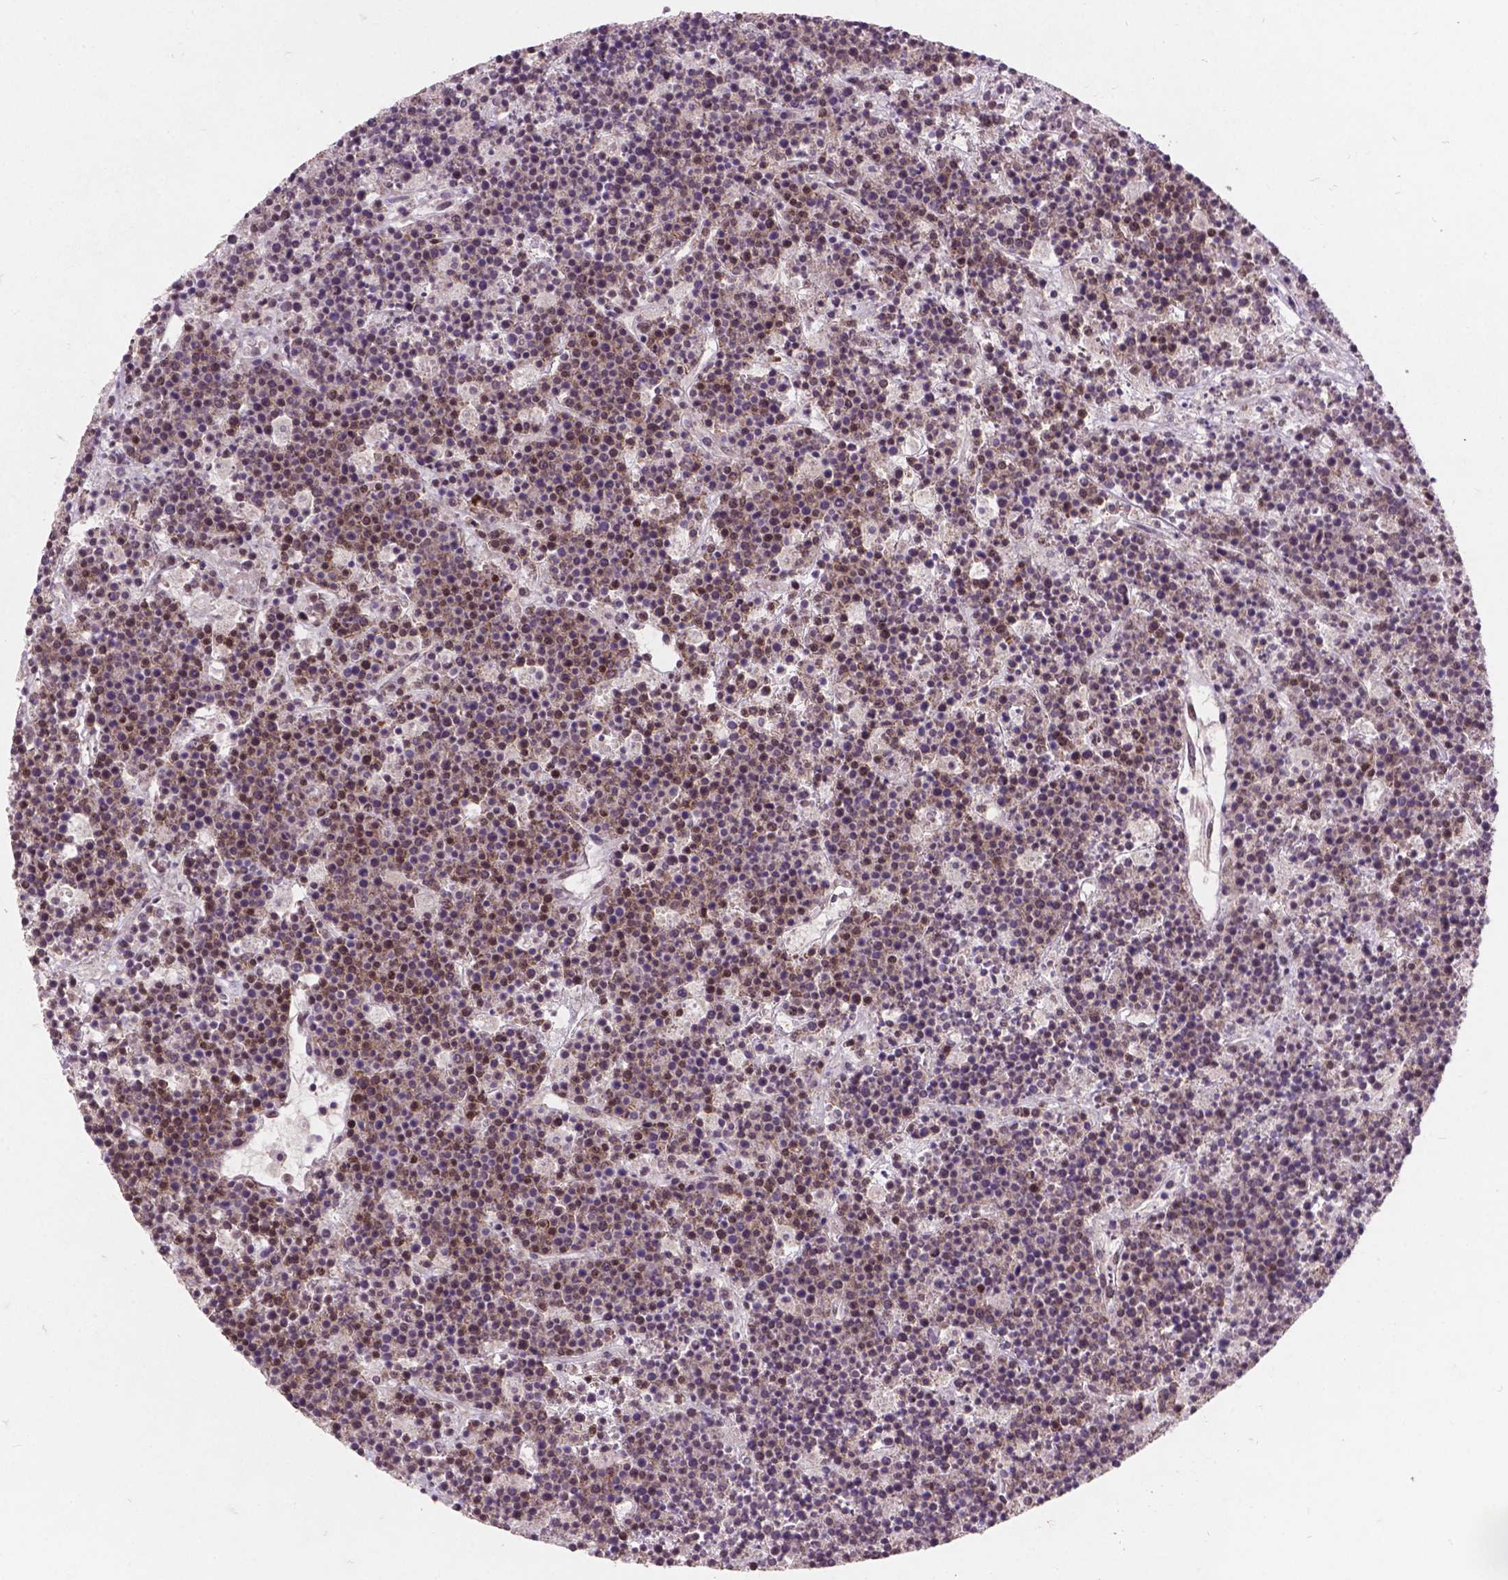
{"staining": {"intensity": "moderate", "quantity": "<25%", "location": "nuclear"}, "tissue": "lymphoma", "cell_type": "Tumor cells", "image_type": "cancer", "snomed": [{"axis": "morphology", "description": "Malignant lymphoma, non-Hodgkin's type, High grade"}, {"axis": "topography", "description": "Ovary"}], "caption": "Moderate nuclear protein staining is seen in about <25% of tumor cells in malignant lymphoma, non-Hodgkin's type (high-grade).", "gene": "COIL", "patient": {"sex": "female", "age": 56}}